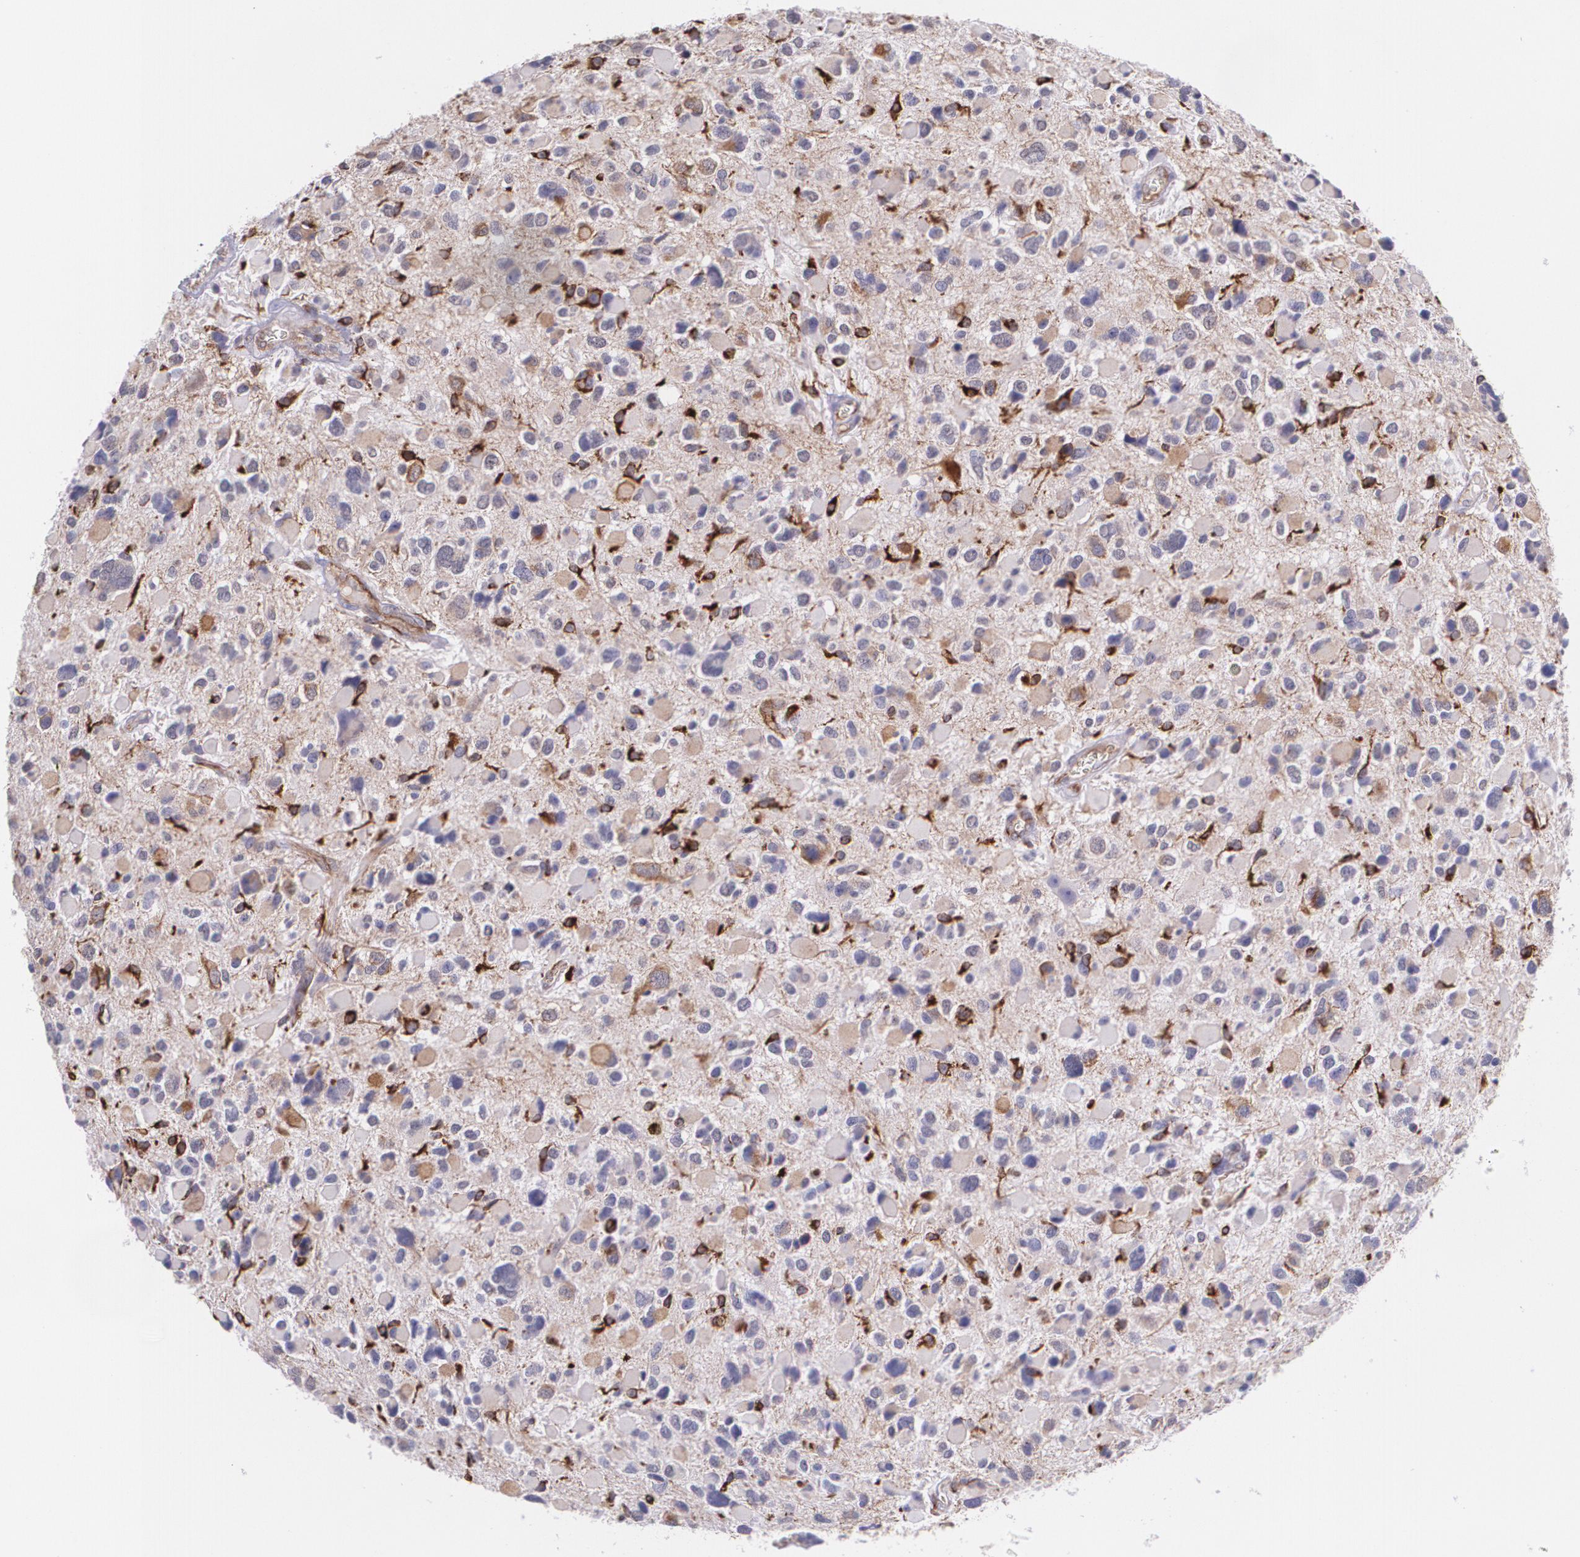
{"staining": {"intensity": "strong", "quantity": "<25%", "location": "cytoplasmic/membranous"}, "tissue": "glioma", "cell_type": "Tumor cells", "image_type": "cancer", "snomed": [{"axis": "morphology", "description": "Glioma, malignant, High grade"}, {"axis": "topography", "description": "Brain"}], "caption": "Immunohistochemical staining of human glioma demonstrates medium levels of strong cytoplasmic/membranous positivity in approximately <25% of tumor cells.", "gene": "RTN1", "patient": {"sex": "female", "age": 37}}